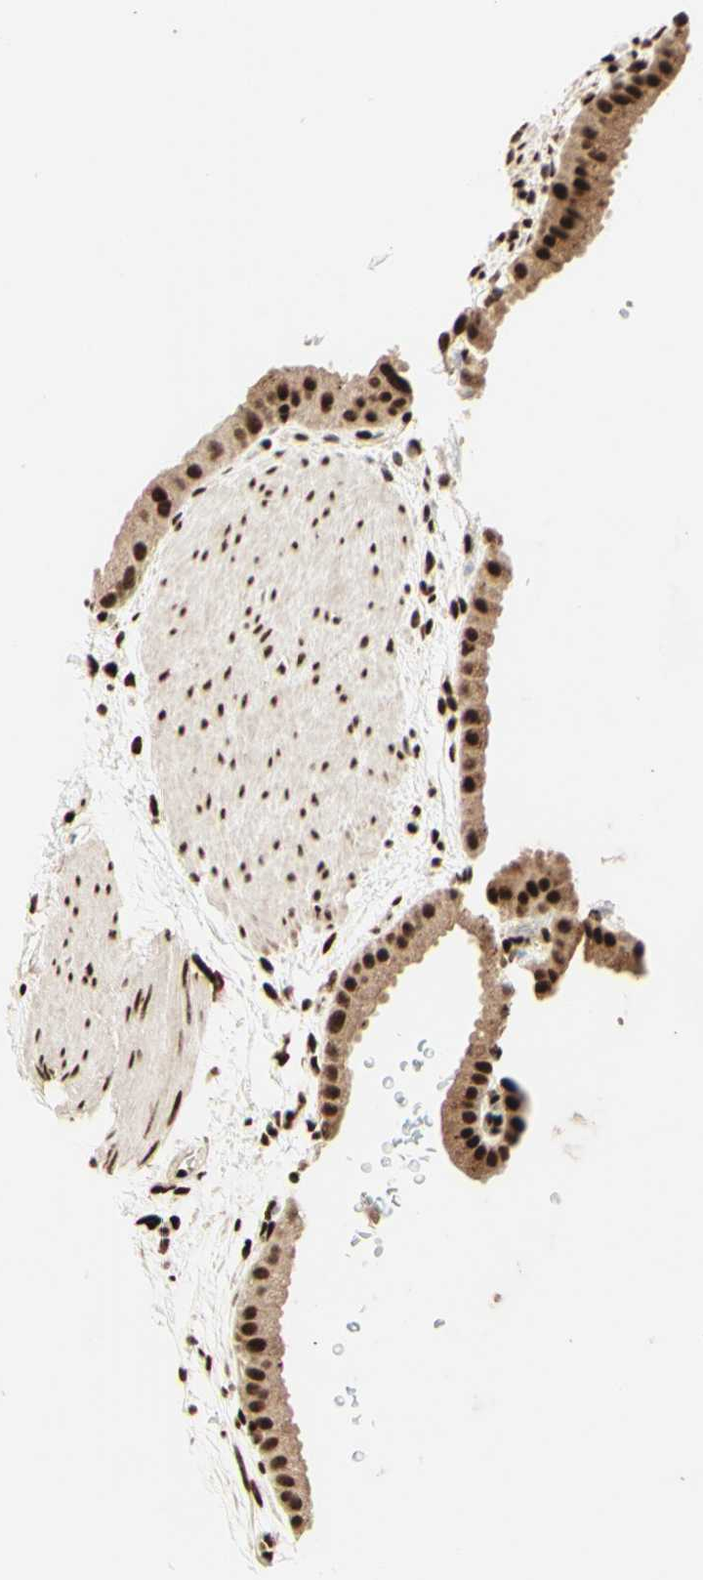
{"staining": {"intensity": "strong", "quantity": ">75%", "location": "cytoplasmic/membranous,nuclear"}, "tissue": "gallbladder", "cell_type": "Glandular cells", "image_type": "normal", "snomed": [{"axis": "morphology", "description": "Normal tissue, NOS"}, {"axis": "topography", "description": "Gallbladder"}], "caption": "Strong cytoplasmic/membranous,nuclear protein positivity is identified in approximately >75% of glandular cells in gallbladder.", "gene": "NR3C1", "patient": {"sex": "female", "age": 64}}